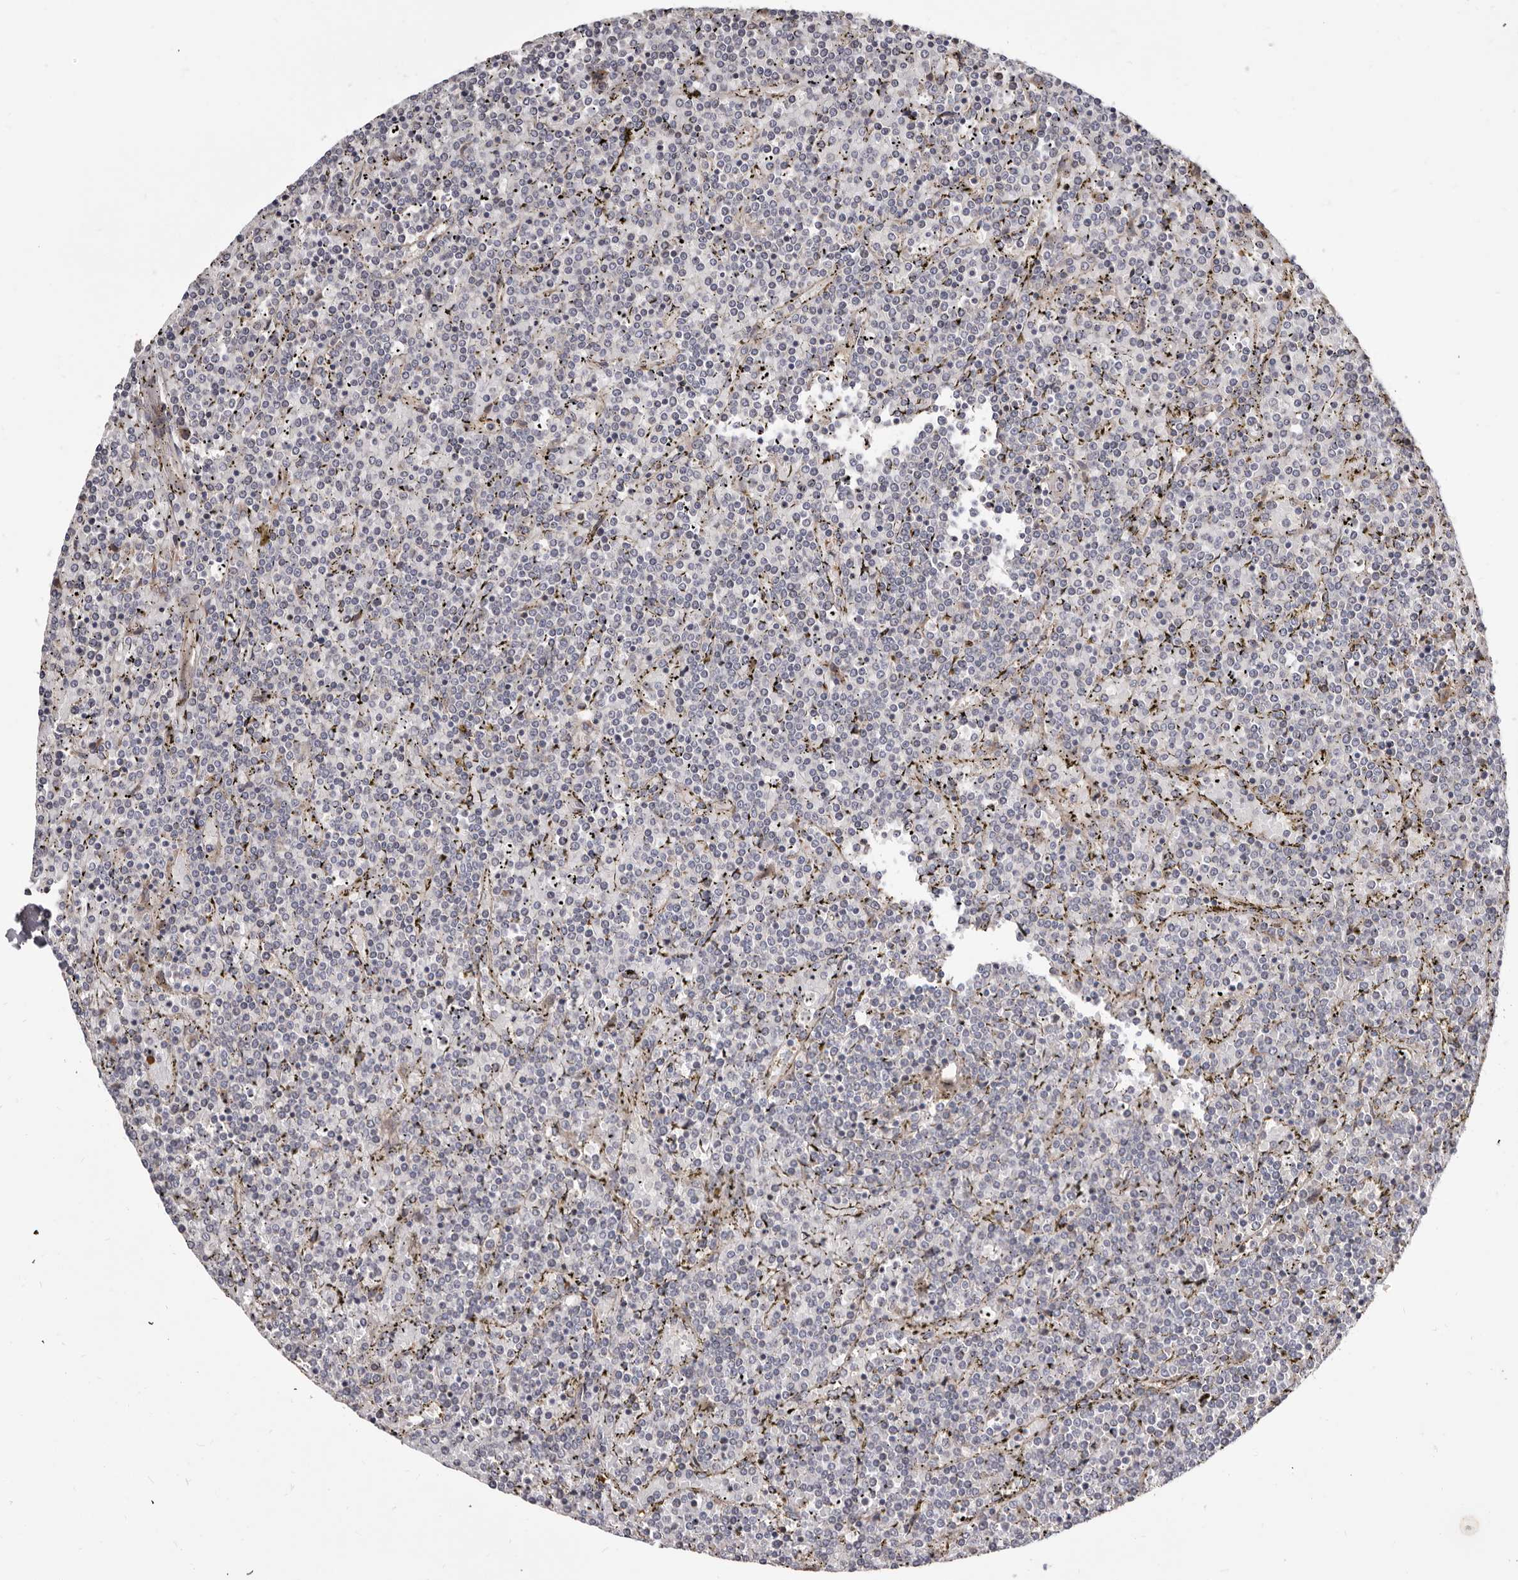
{"staining": {"intensity": "negative", "quantity": "none", "location": "none"}, "tissue": "lymphoma", "cell_type": "Tumor cells", "image_type": "cancer", "snomed": [{"axis": "morphology", "description": "Malignant lymphoma, non-Hodgkin's type, Low grade"}, {"axis": "topography", "description": "Spleen"}], "caption": "A high-resolution histopathology image shows immunohistochemistry staining of lymphoma, which shows no significant staining in tumor cells. The staining was performed using DAB to visualize the protein expression in brown, while the nuclei were stained in blue with hematoxylin (Magnification: 20x).", "gene": "ASIC5", "patient": {"sex": "female", "age": 19}}